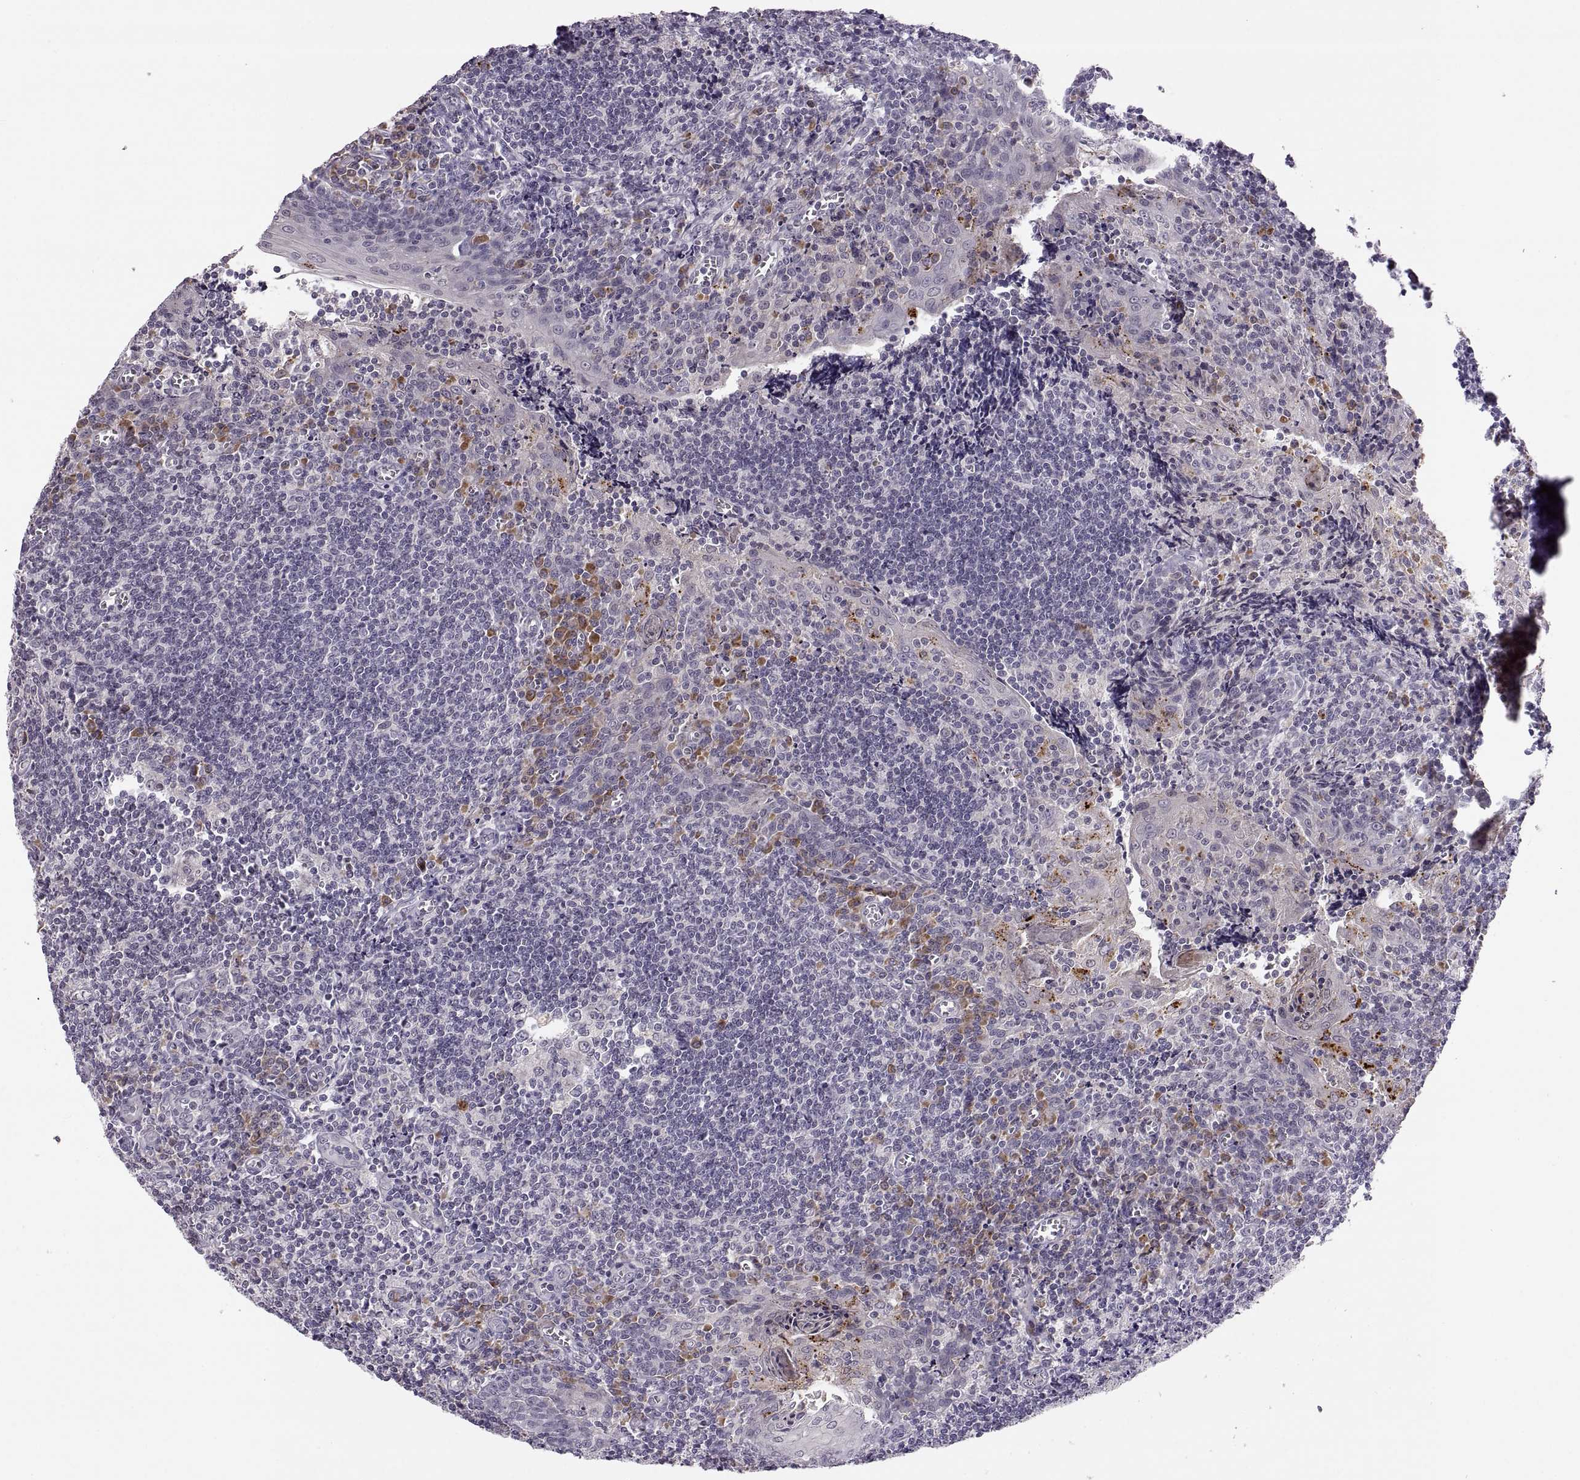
{"staining": {"intensity": "negative", "quantity": "none", "location": "none"}, "tissue": "tonsil", "cell_type": "Germinal center cells", "image_type": "normal", "snomed": [{"axis": "morphology", "description": "Normal tissue, NOS"}, {"axis": "morphology", "description": "Inflammation, NOS"}, {"axis": "topography", "description": "Tonsil"}], "caption": "Human tonsil stained for a protein using immunohistochemistry (IHC) reveals no staining in germinal center cells.", "gene": "ADH6", "patient": {"sex": "female", "age": 31}}